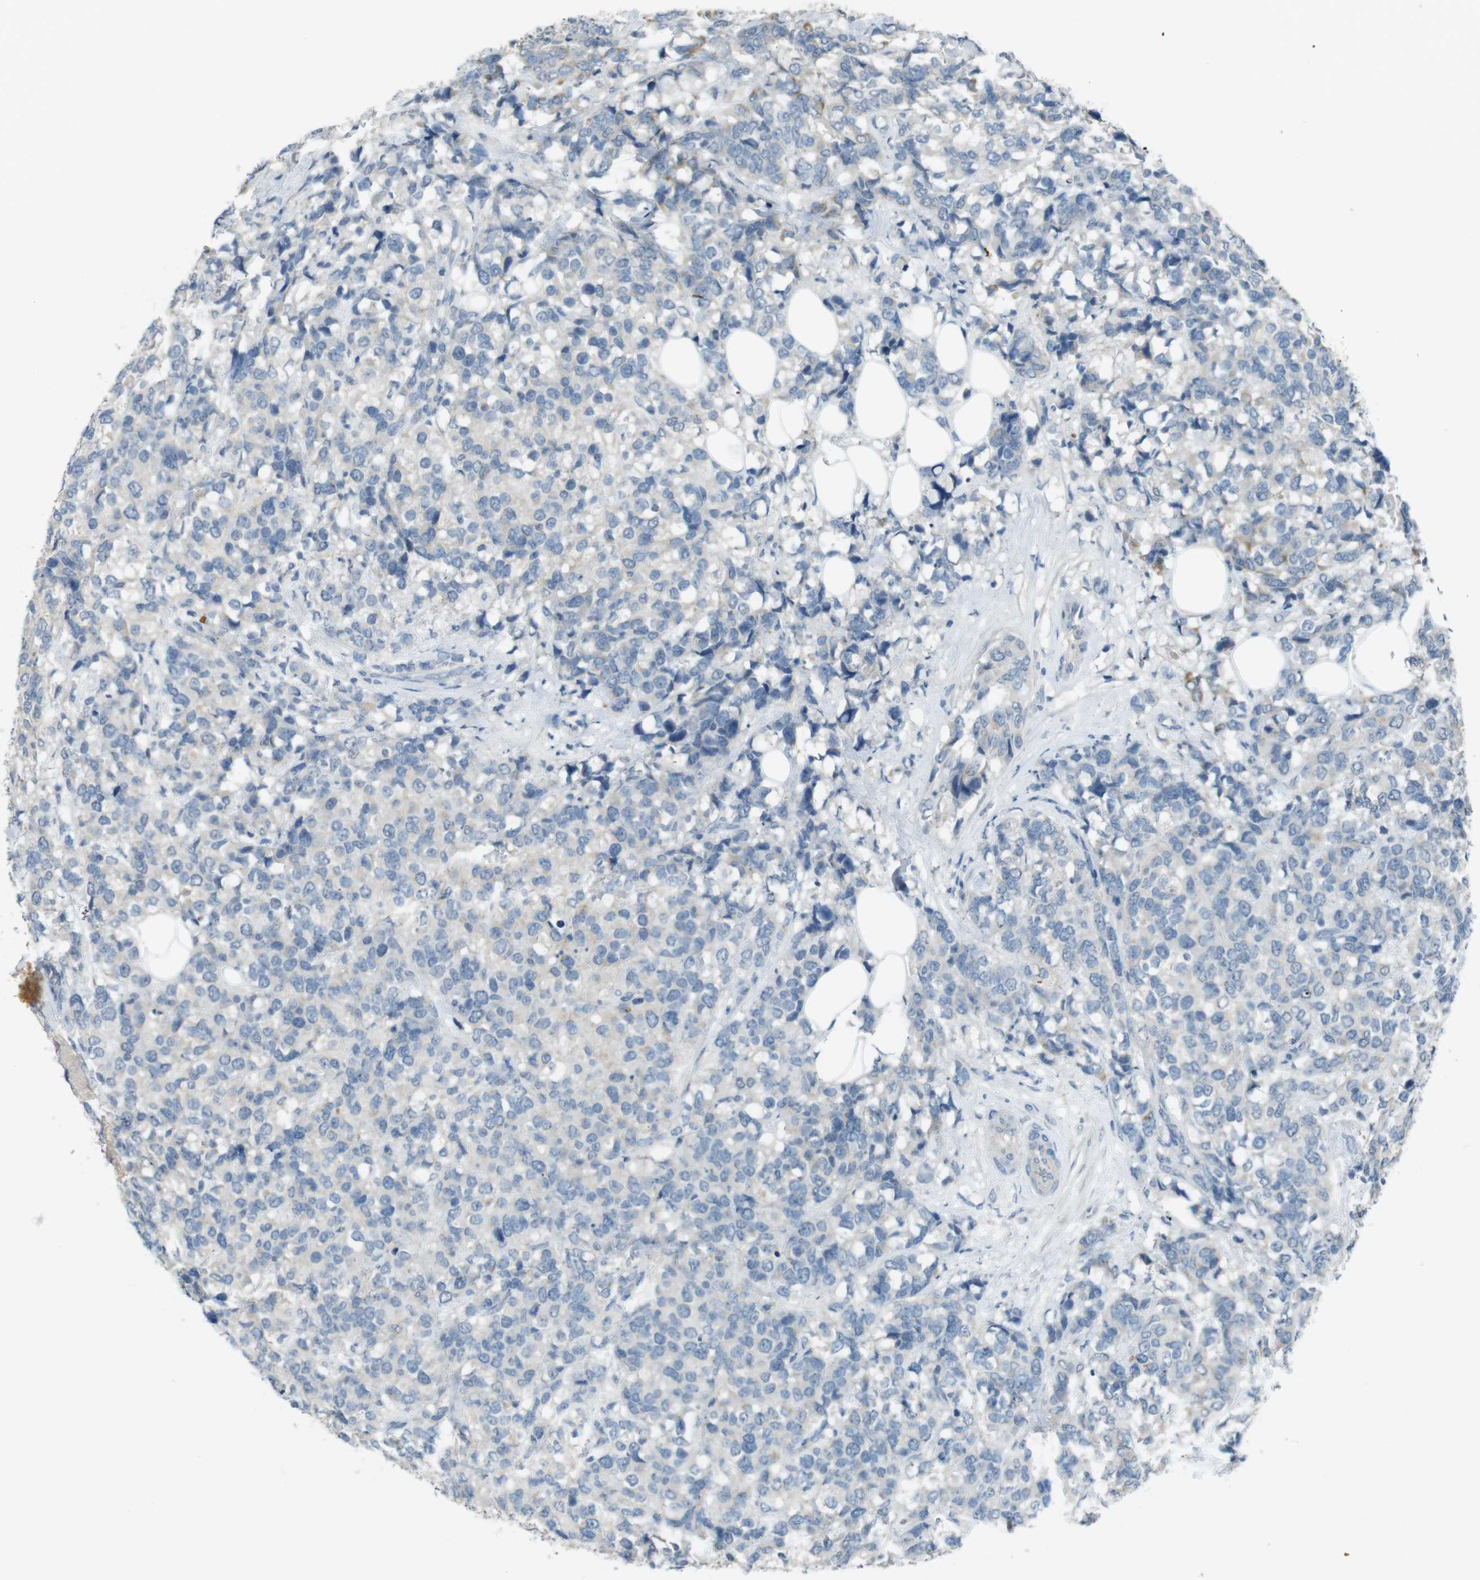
{"staining": {"intensity": "negative", "quantity": "none", "location": "none"}, "tissue": "breast cancer", "cell_type": "Tumor cells", "image_type": "cancer", "snomed": [{"axis": "morphology", "description": "Lobular carcinoma"}, {"axis": "topography", "description": "Breast"}], "caption": "IHC histopathology image of human breast cancer stained for a protein (brown), which demonstrates no staining in tumor cells. The staining was performed using DAB (3,3'-diaminobenzidine) to visualize the protein expression in brown, while the nuclei were stained in blue with hematoxylin (Magnification: 20x).", "gene": "ENTPD7", "patient": {"sex": "female", "age": 59}}